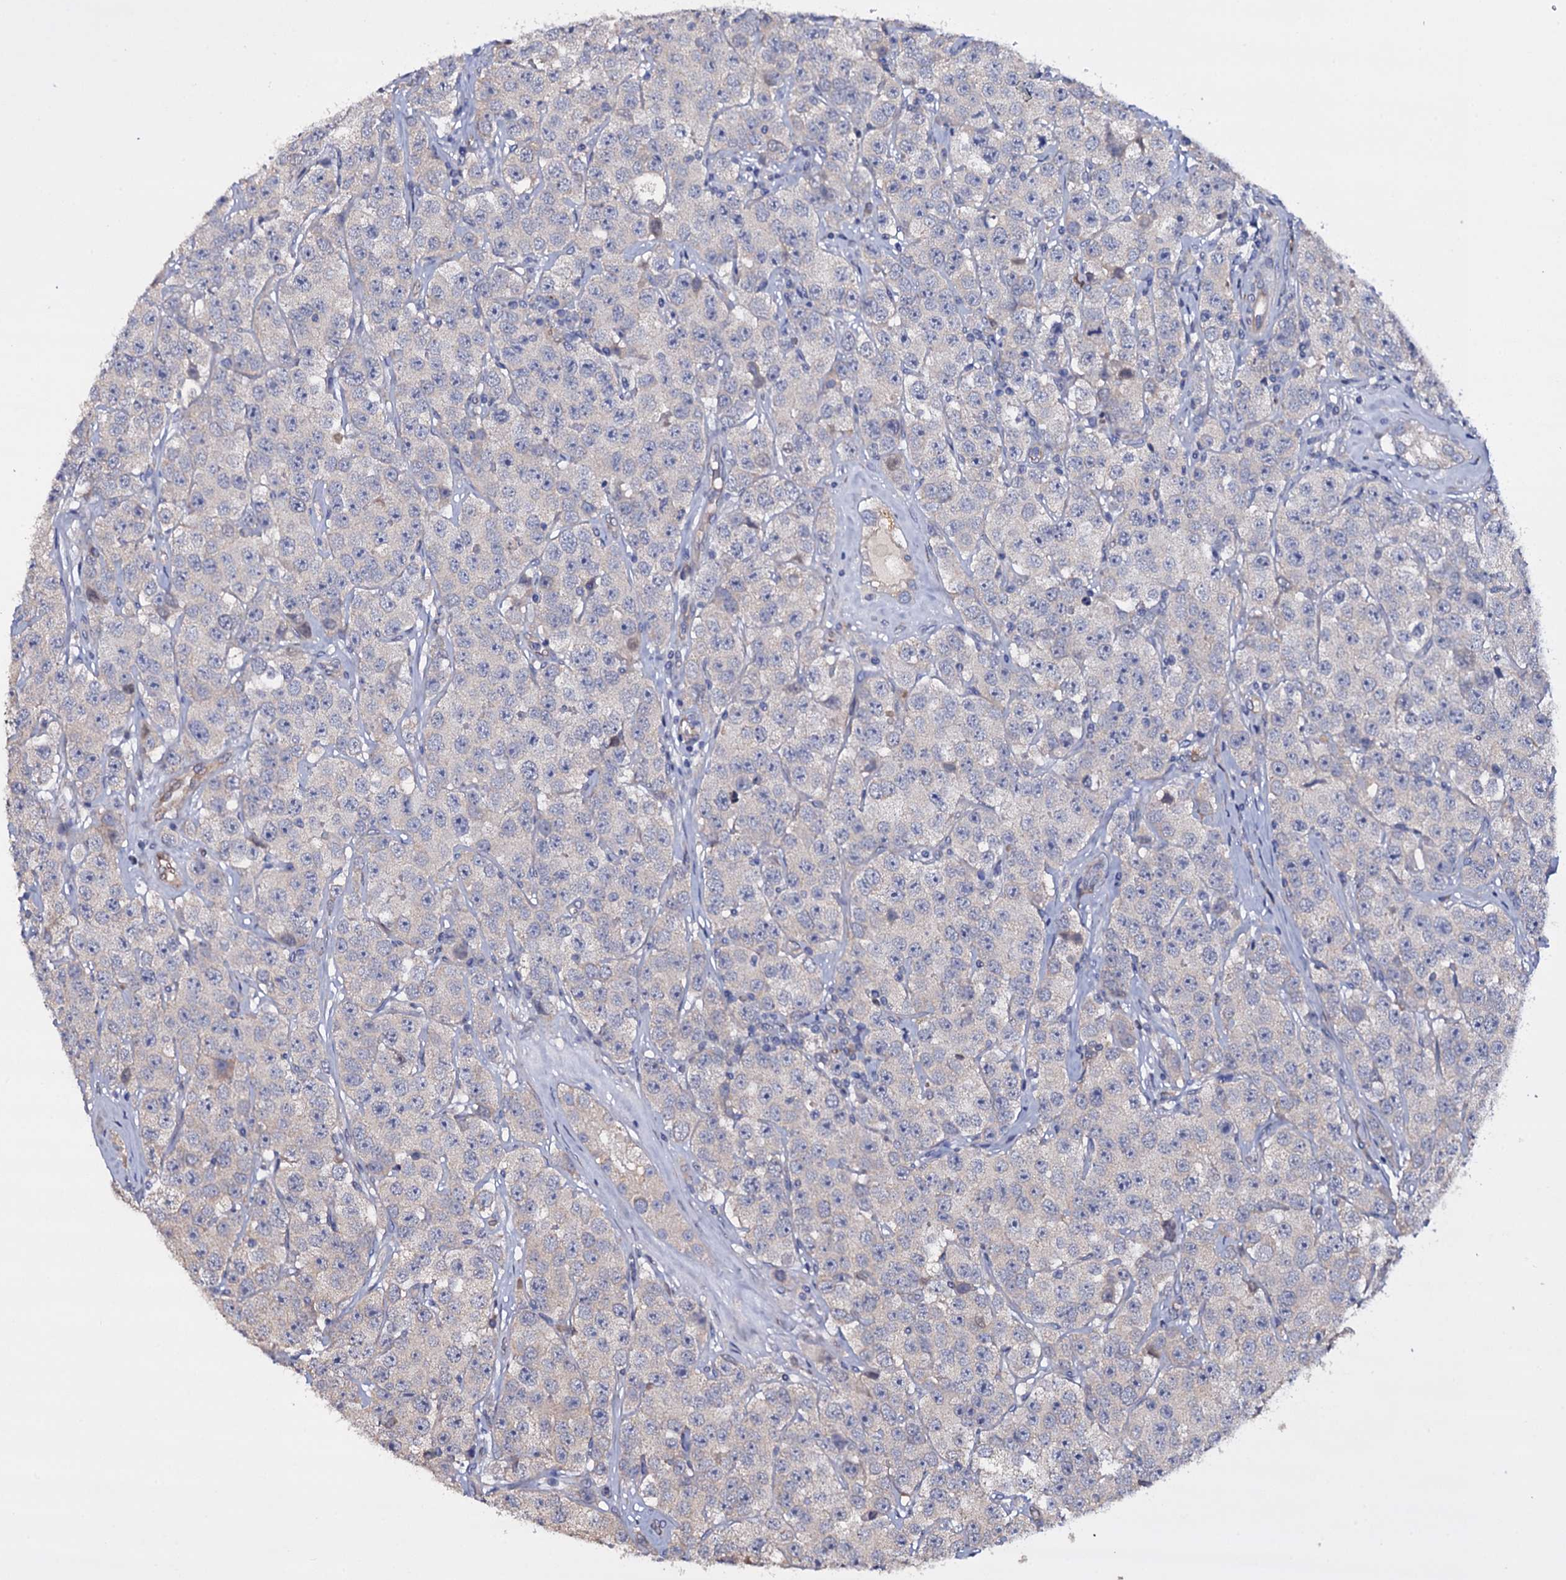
{"staining": {"intensity": "negative", "quantity": "none", "location": "none"}, "tissue": "testis cancer", "cell_type": "Tumor cells", "image_type": "cancer", "snomed": [{"axis": "morphology", "description": "Seminoma, NOS"}, {"axis": "topography", "description": "Testis"}], "caption": "DAB immunohistochemical staining of human testis cancer (seminoma) shows no significant positivity in tumor cells.", "gene": "BCL2L14", "patient": {"sex": "male", "age": 28}}